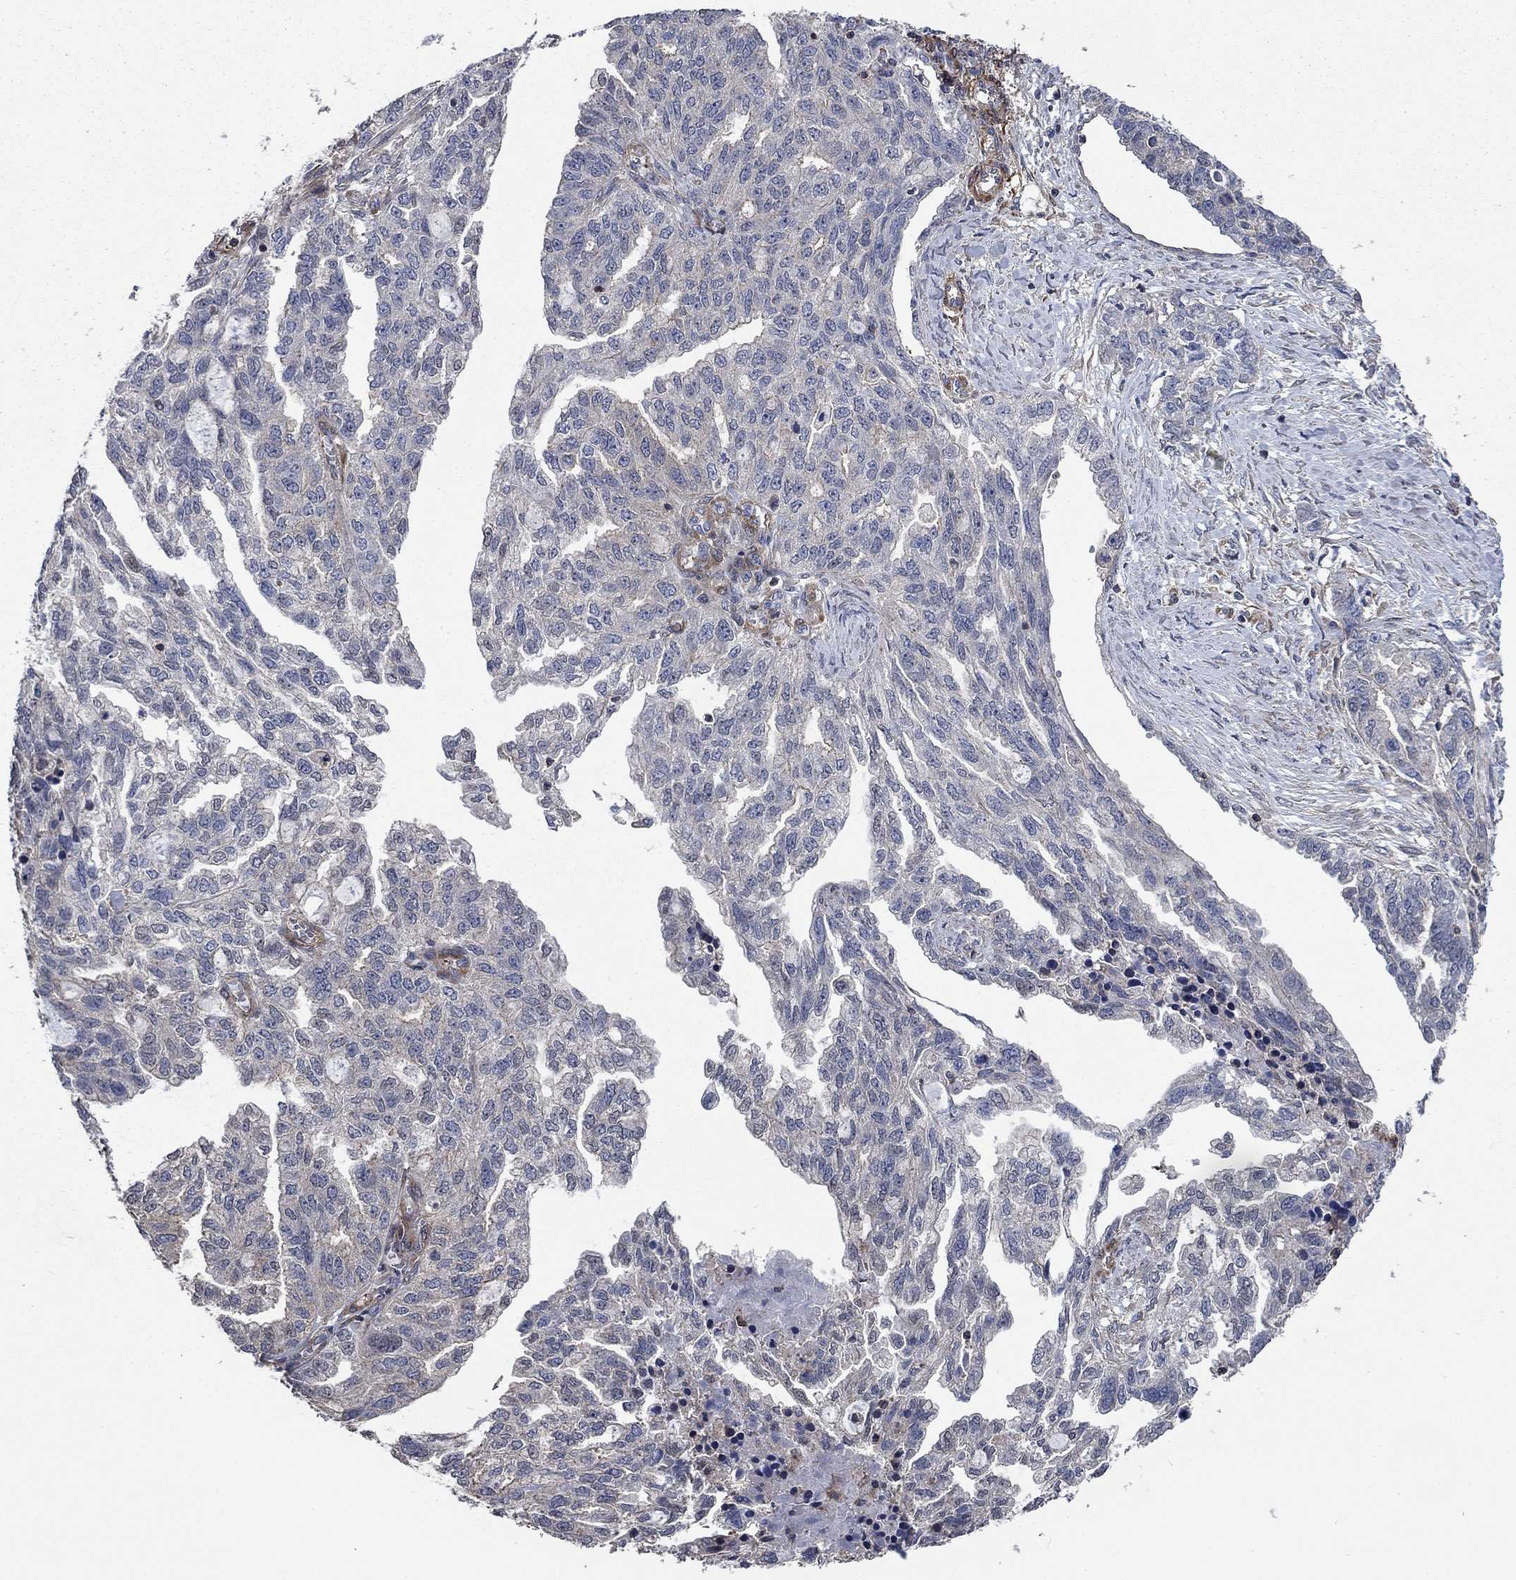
{"staining": {"intensity": "negative", "quantity": "none", "location": "none"}, "tissue": "ovarian cancer", "cell_type": "Tumor cells", "image_type": "cancer", "snomed": [{"axis": "morphology", "description": "Cystadenocarcinoma, serous, NOS"}, {"axis": "topography", "description": "Ovary"}], "caption": "IHC micrograph of neoplastic tissue: serous cystadenocarcinoma (ovarian) stained with DAB (3,3'-diaminobenzidine) demonstrates no significant protein expression in tumor cells.", "gene": "PDE3A", "patient": {"sex": "female", "age": 51}}